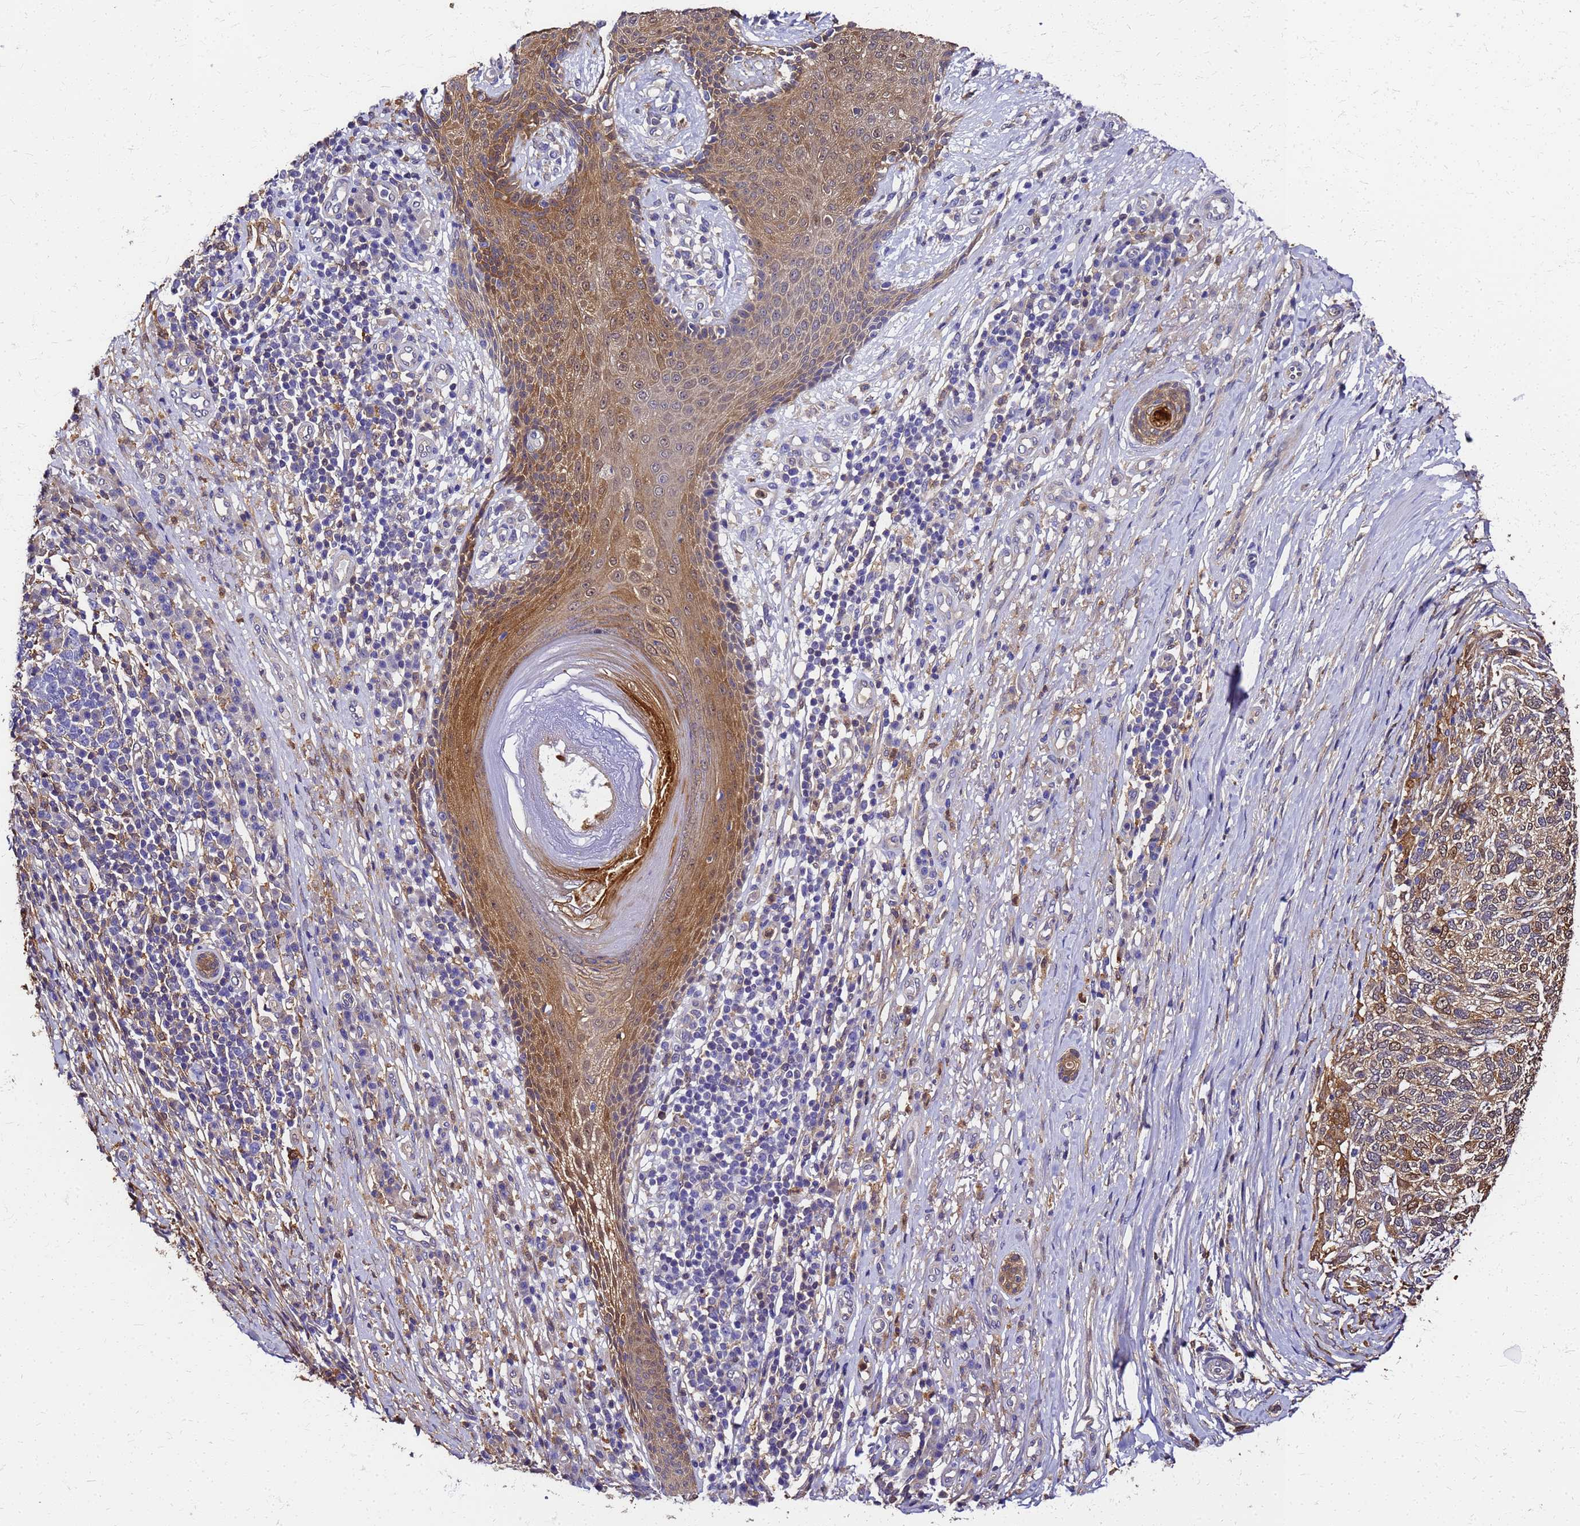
{"staining": {"intensity": "moderate", "quantity": "25%-75%", "location": "cytoplasmic/membranous,nuclear"}, "tissue": "skin cancer", "cell_type": "Tumor cells", "image_type": "cancer", "snomed": [{"axis": "morphology", "description": "Basal cell carcinoma"}, {"axis": "topography", "description": "Skin"}], "caption": "A micrograph showing moderate cytoplasmic/membranous and nuclear staining in approximately 25%-75% of tumor cells in basal cell carcinoma (skin), as visualized by brown immunohistochemical staining.", "gene": "S100A11", "patient": {"sex": "female", "age": 65}}